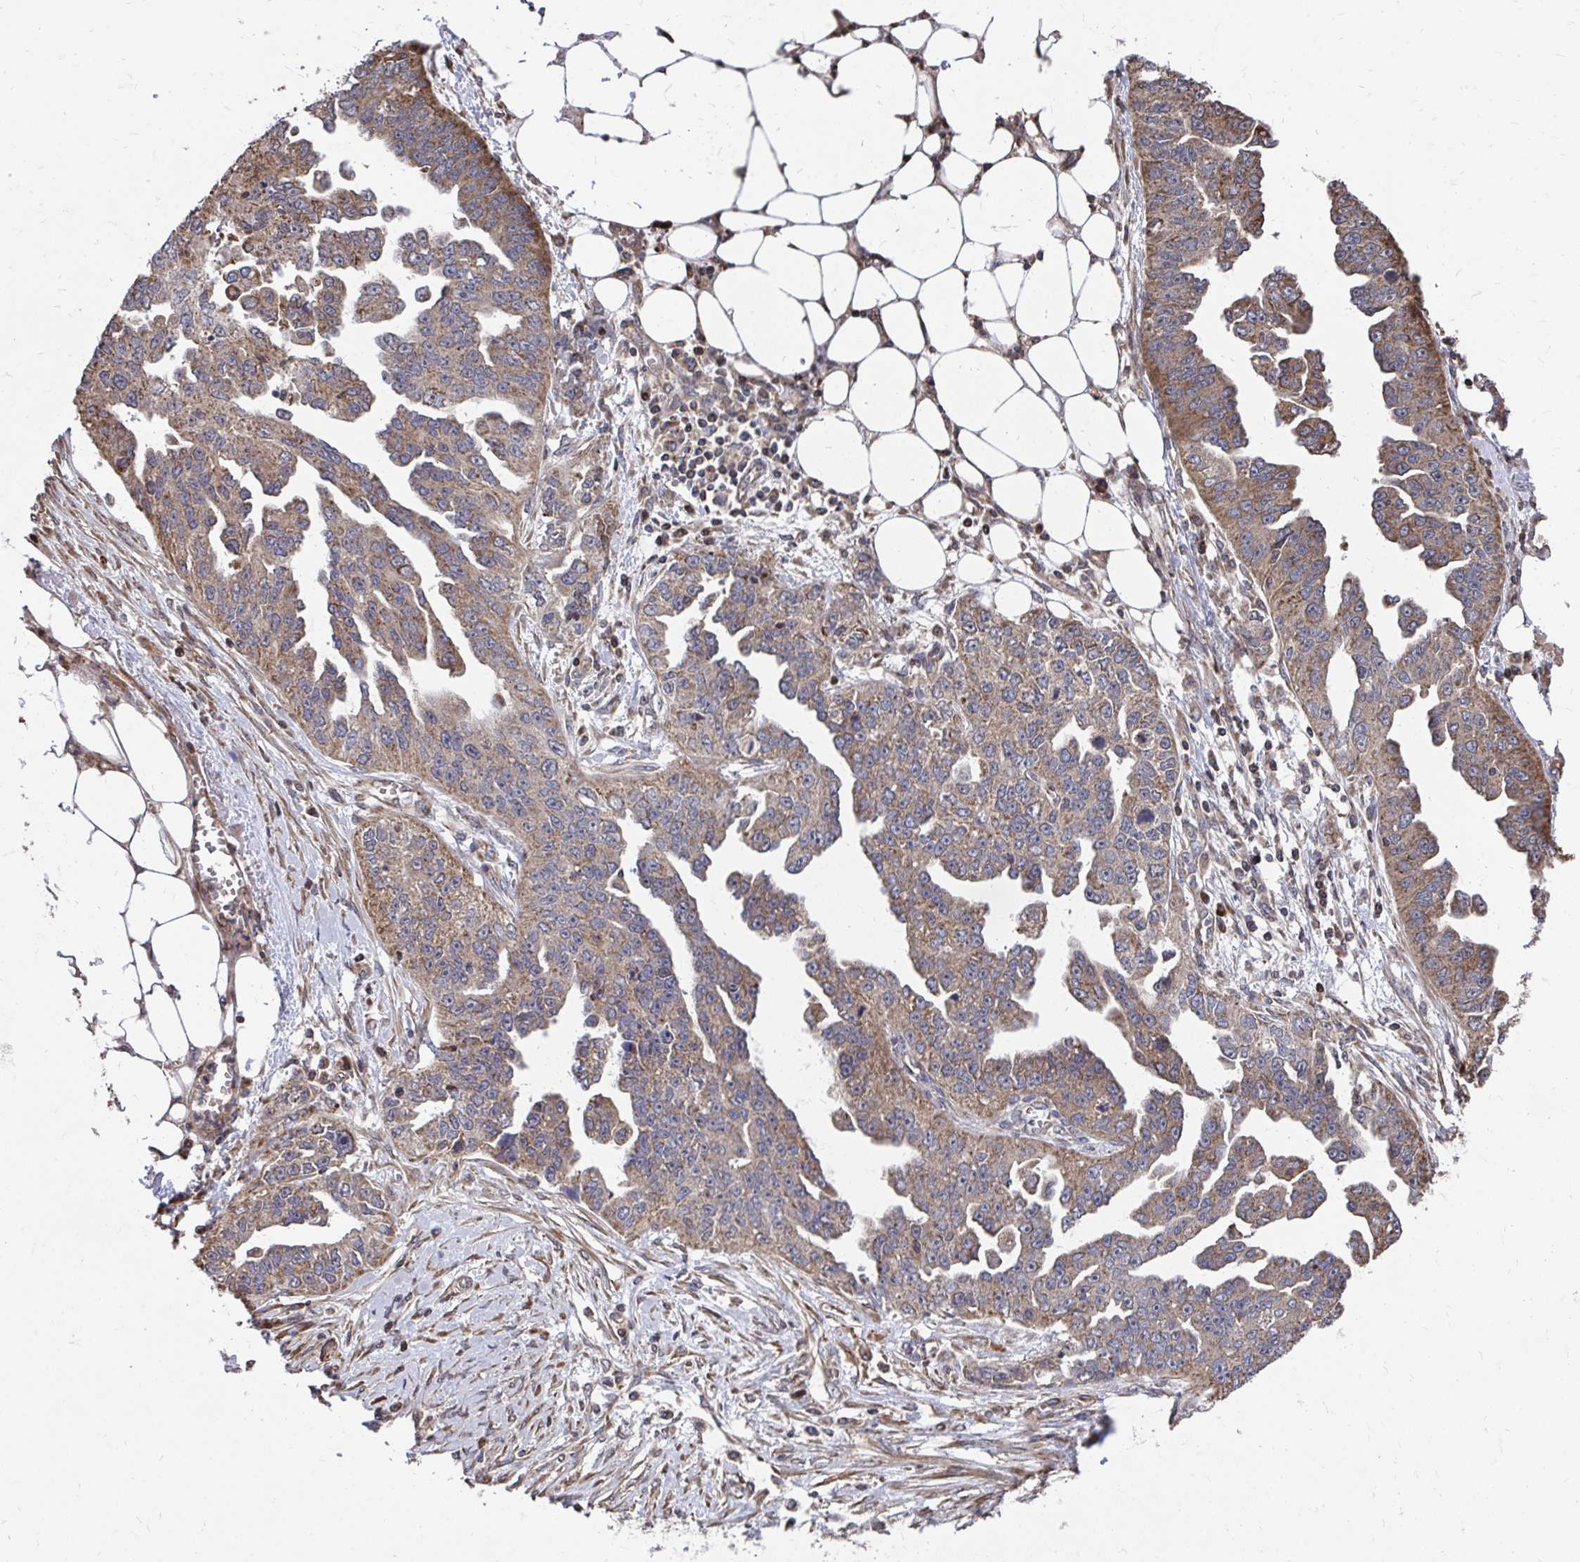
{"staining": {"intensity": "moderate", "quantity": ">75%", "location": "cytoplasmic/membranous"}, "tissue": "ovarian cancer", "cell_type": "Tumor cells", "image_type": "cancer", "snomed": [{"axis": "morphology", "description": "Cystadenocarcinoma, serous, NOS"}, {"axis": "topography", "description": "Ovary"}], "caption": "This is an image of IHC staining of serous cystadenocarcinoma (ovarian), which shows moderate positivity in the cytoplasmic/membranous of tumor cells.", "gene": "FAM89A", "patient": {"sex": "female", "age": 75}}